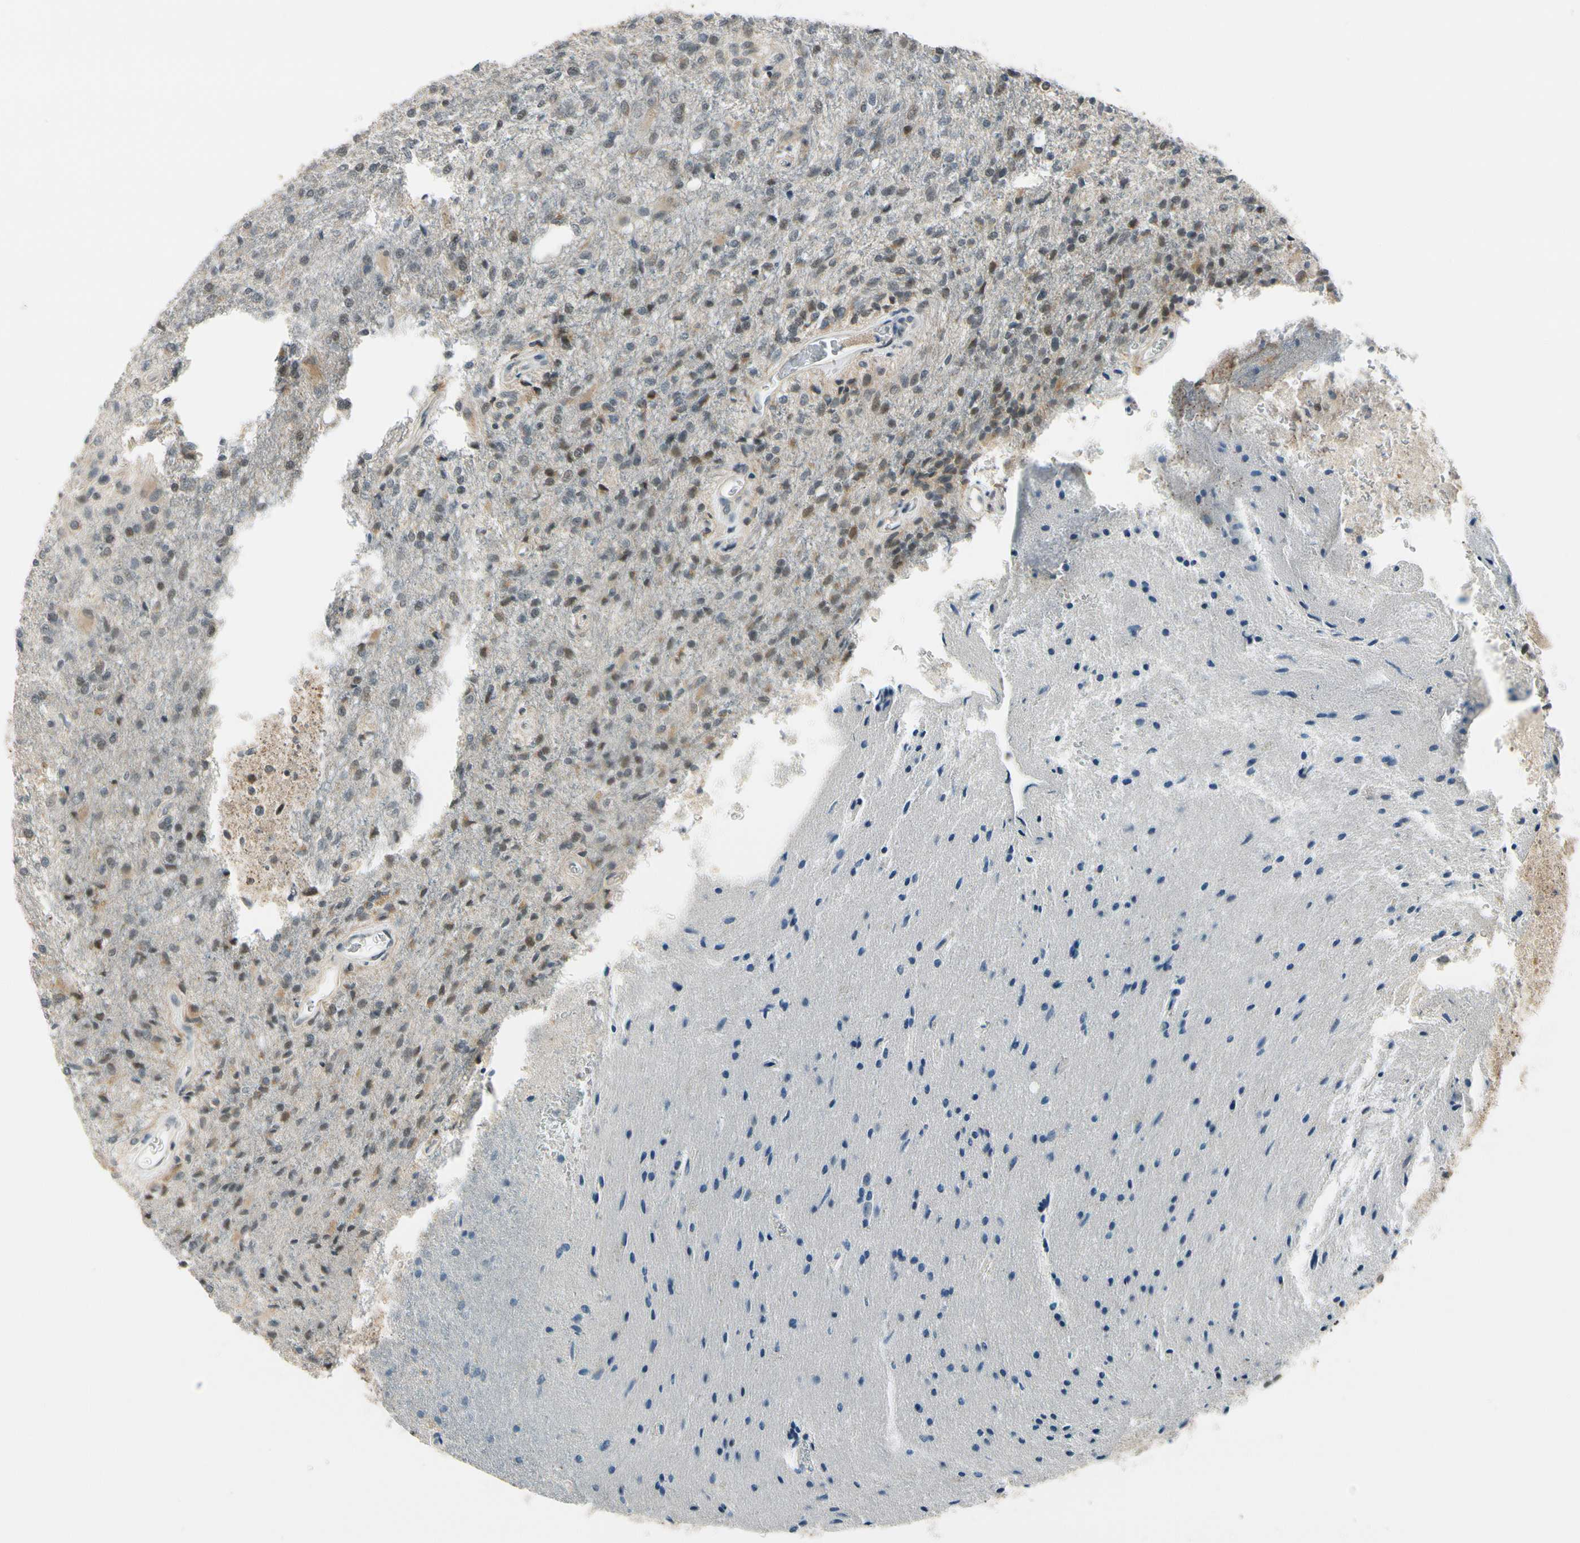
{"staining": {"intensity": "moderate", "quantity": "<25%", "location": "nuclear"}, "tissue": "glioma", "cell_type": "Tumor cells", "image_type": "cancer", "snomed": [{"axis": "morphology", "description": "Normal tissue, NOS"}, {"axis": "morphology", "description": "Glioma, malignant, High grade"}, {"axis": "topography", "description": "Cerebral cortex"}], "caption": "Immunohistochemical staining of human malignant high-grade glioma exhibits low levels of moderate nuclear protein expression in about <25% of tumor cells.", "gene": "TAF12", "patient": {"sex": "male", "age": 77}}